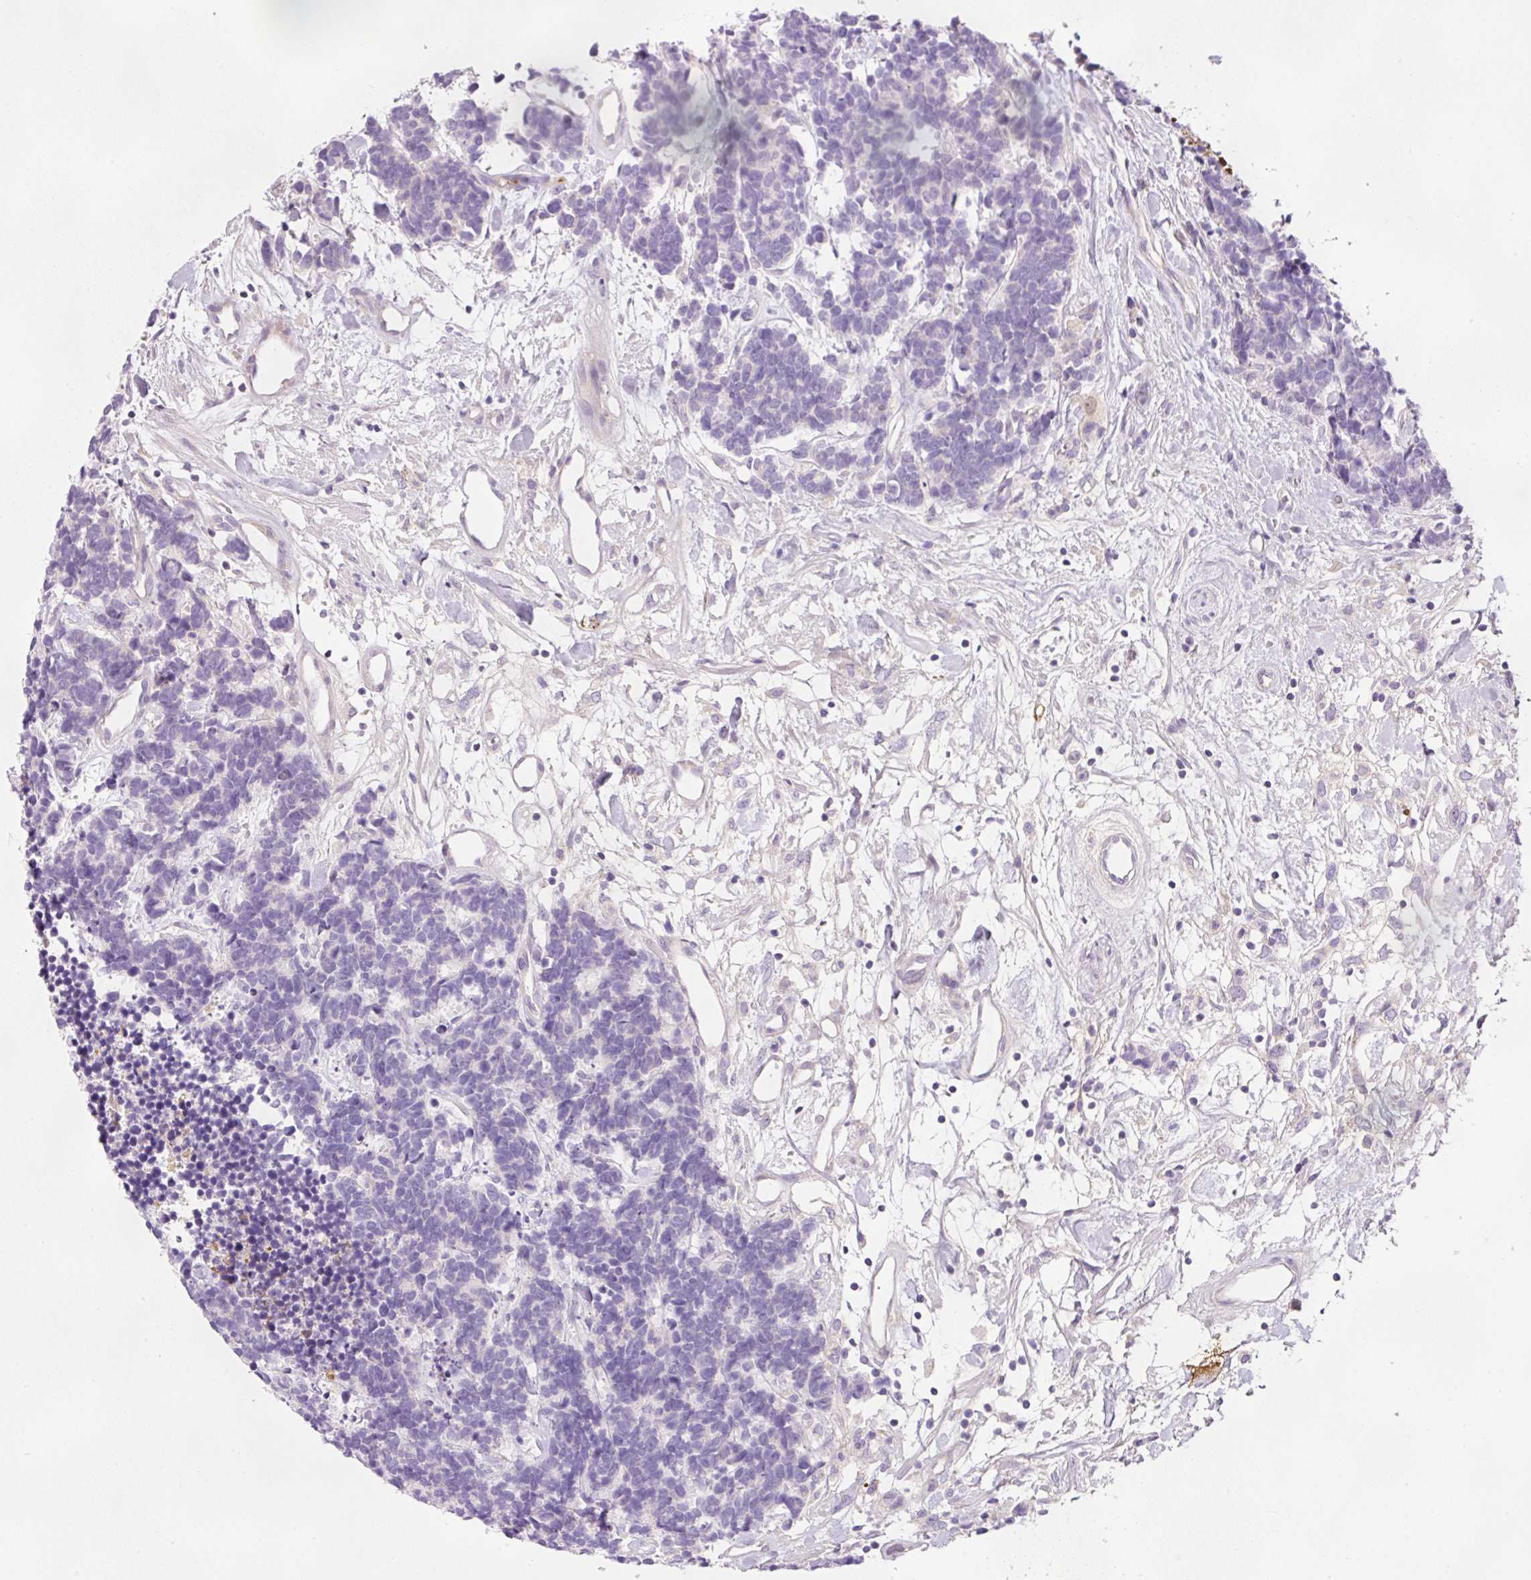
{"staining": {"intensity": "negative", "quantity": "none", "location": "none"}, "tissue": "carcinoid", "cell_type": "Tumor cells", "image_type": "cancer", "snomed": [{"axis": "morphology", "description": "Carcinoma, NOS"}, {"axis": "morphology", "description": "Carcinoid, malignant, NOS"}, {"axis": "topography", "description": "Urinary bladder"}], "caption": "A micrograph of carcinoma stained for a protein demonstrates no brown staining in tumor cells.", "gene": "KPNA5", "patient": {"sex": "male", "age": 57}}